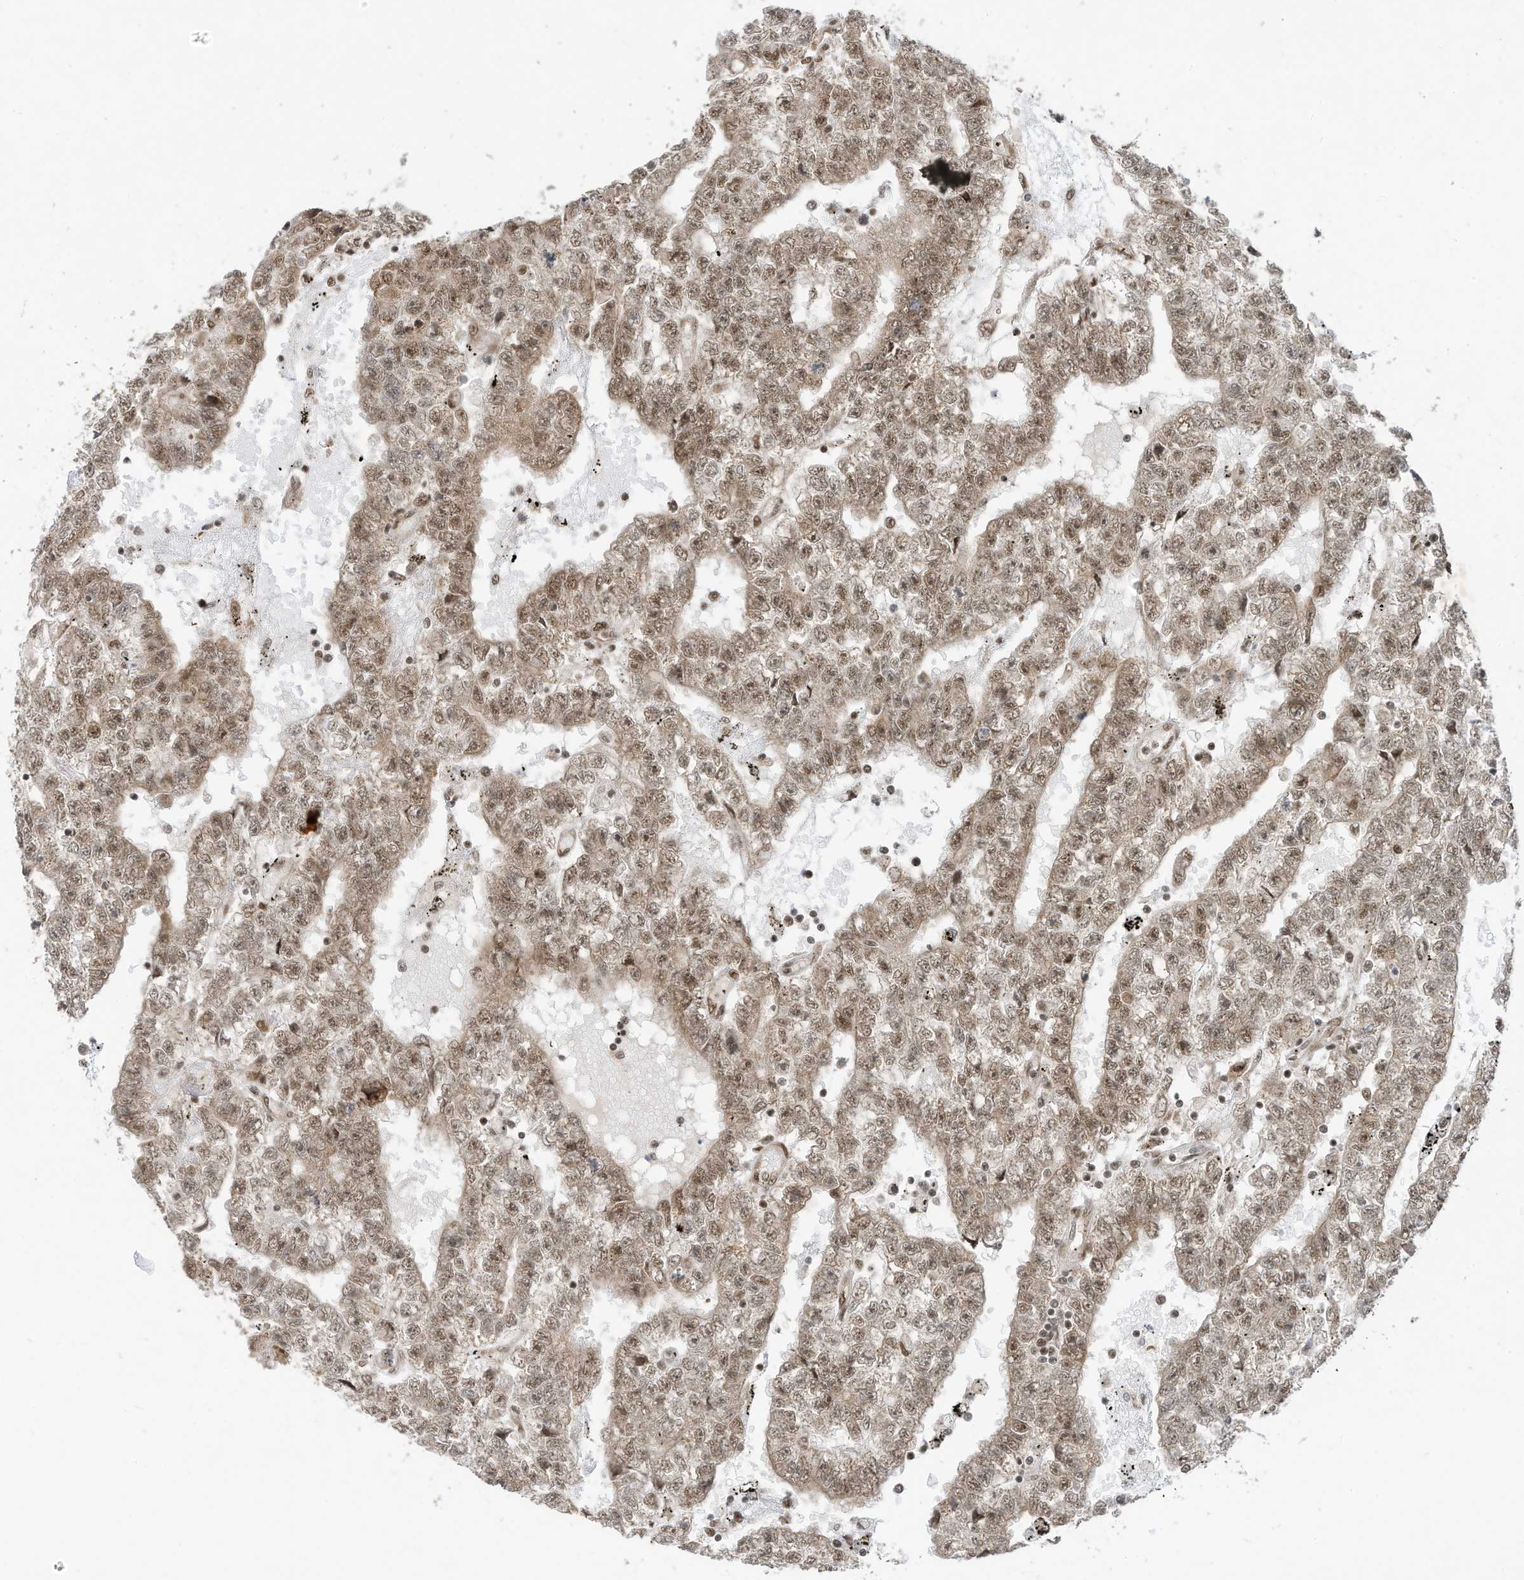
{"staining": {"intensity": "moderate", "quantity": ">75%", "location": "cytoplasmic/membranous,nuclear"}, "tissue": "testis cancer", "cell_type": "Tumor cells", "image_type": "cancer", "snomed": [{"axis": "morphology", "description": "Carcinoma, Embryonal, NOS"}, {"axis": "topography", "description": "Testis"}], "caption": "Testis embryonal carcinoma was stained to show a protein in brown. There is medium levels of moderate cytoplasmic/membranous and nuclear positivity in approximately >75% of tumor cells.", "gene": "AURKAIP1", "patient": {"sex": "male", "age": 25}}